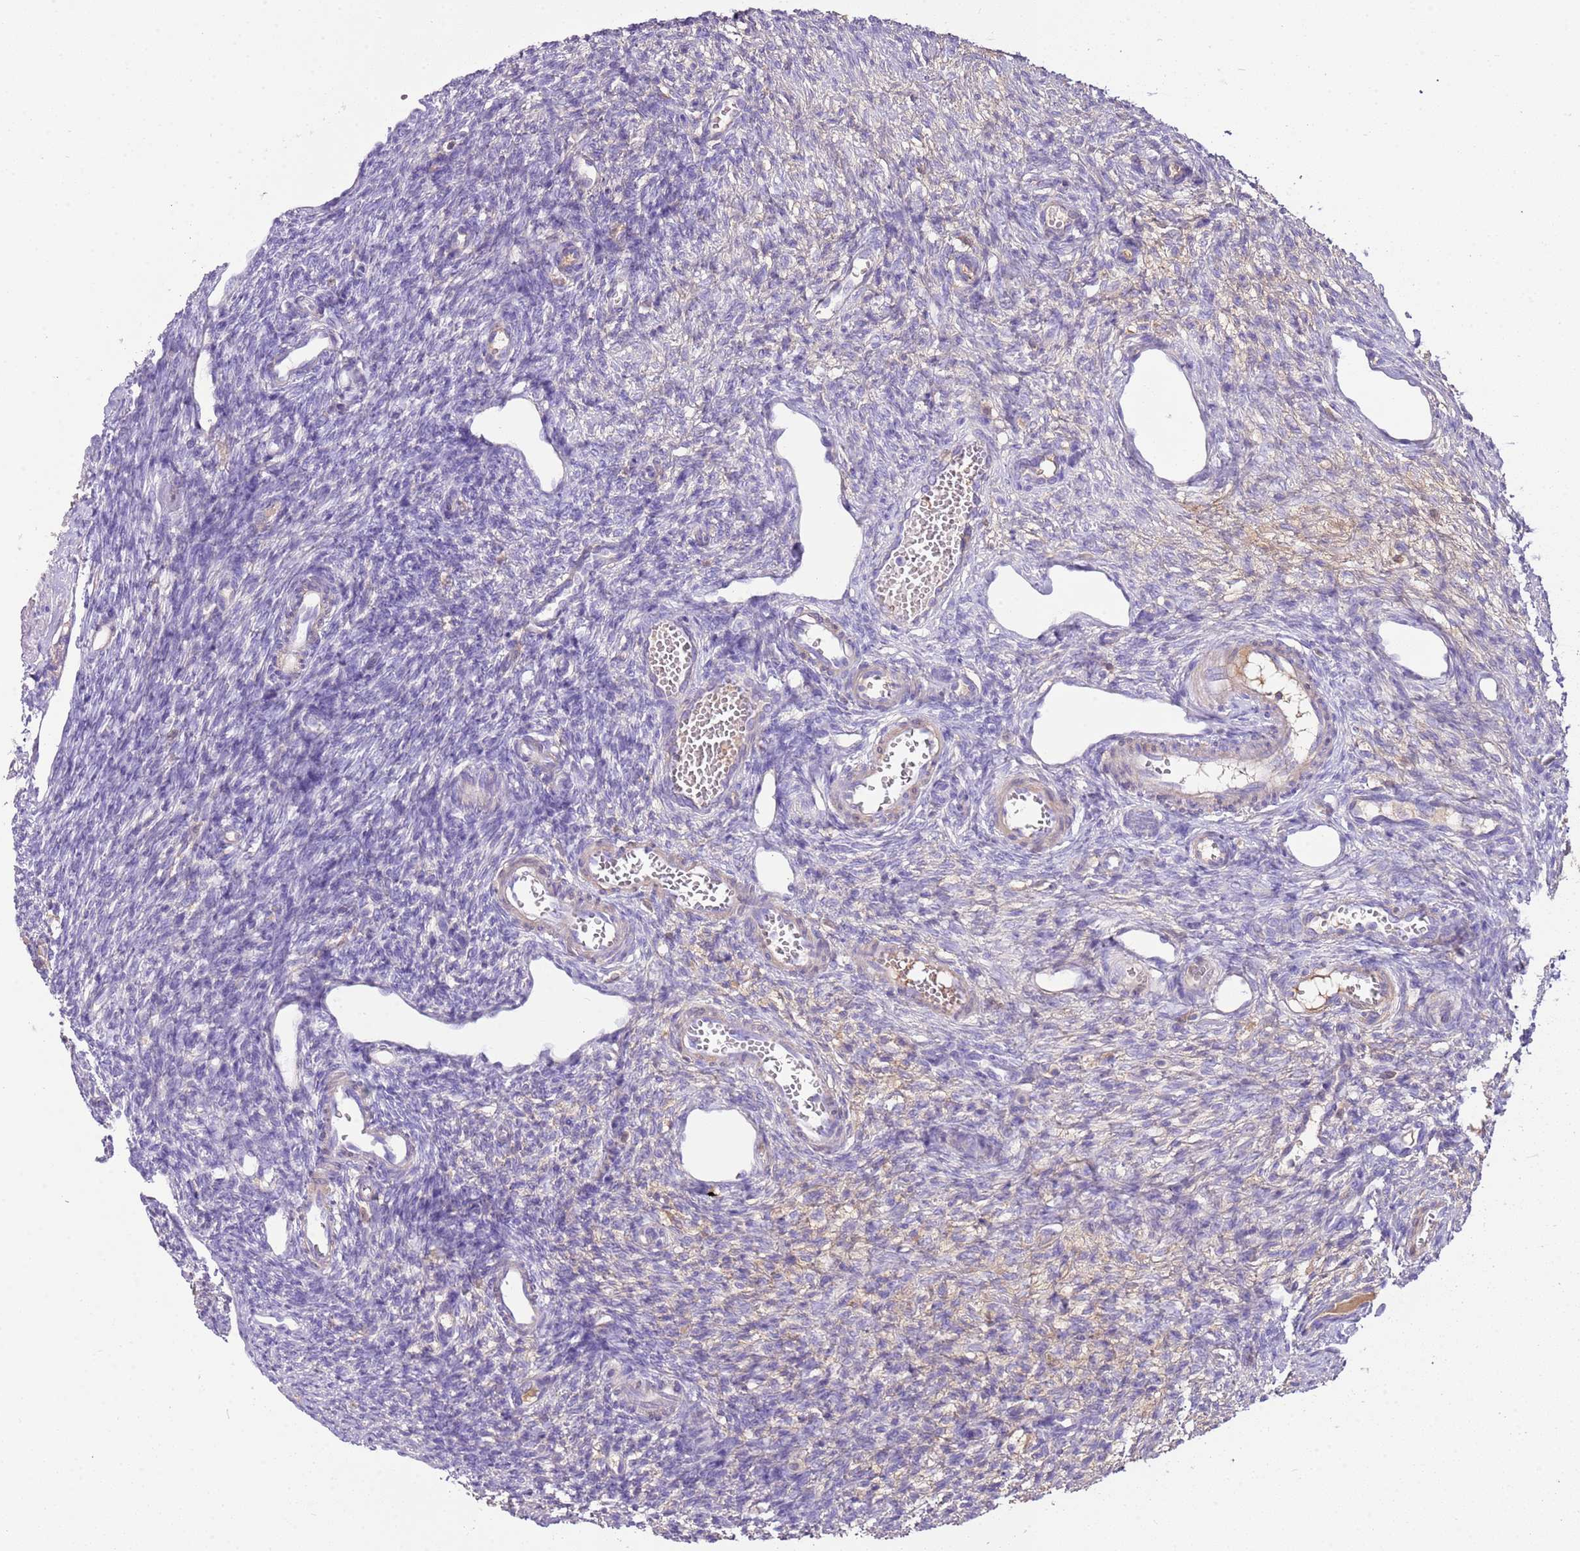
{"staining": {"intensity": "negative", "quantity": "none", "location": "none"}, "tissue": "ovary", "cell_type": "Ovarian stroma cells", "image_type": "normal", "snomed": [{"axis": "morphology", "description": "Normal tissue, NOS"}, {"axis": "morphology", "description": "Cyst, NOS"}, {"axis": "topography", "description": "Ovary"}], "caption": "DAB (3,3'-diaminobenzidine) immunohistochemical staining of unremarkable ovary demonstrates no significant positivity in ovarian stroma cells.", "gene": "IGKV3", "patient": {"sex": "female", "age": 33}}